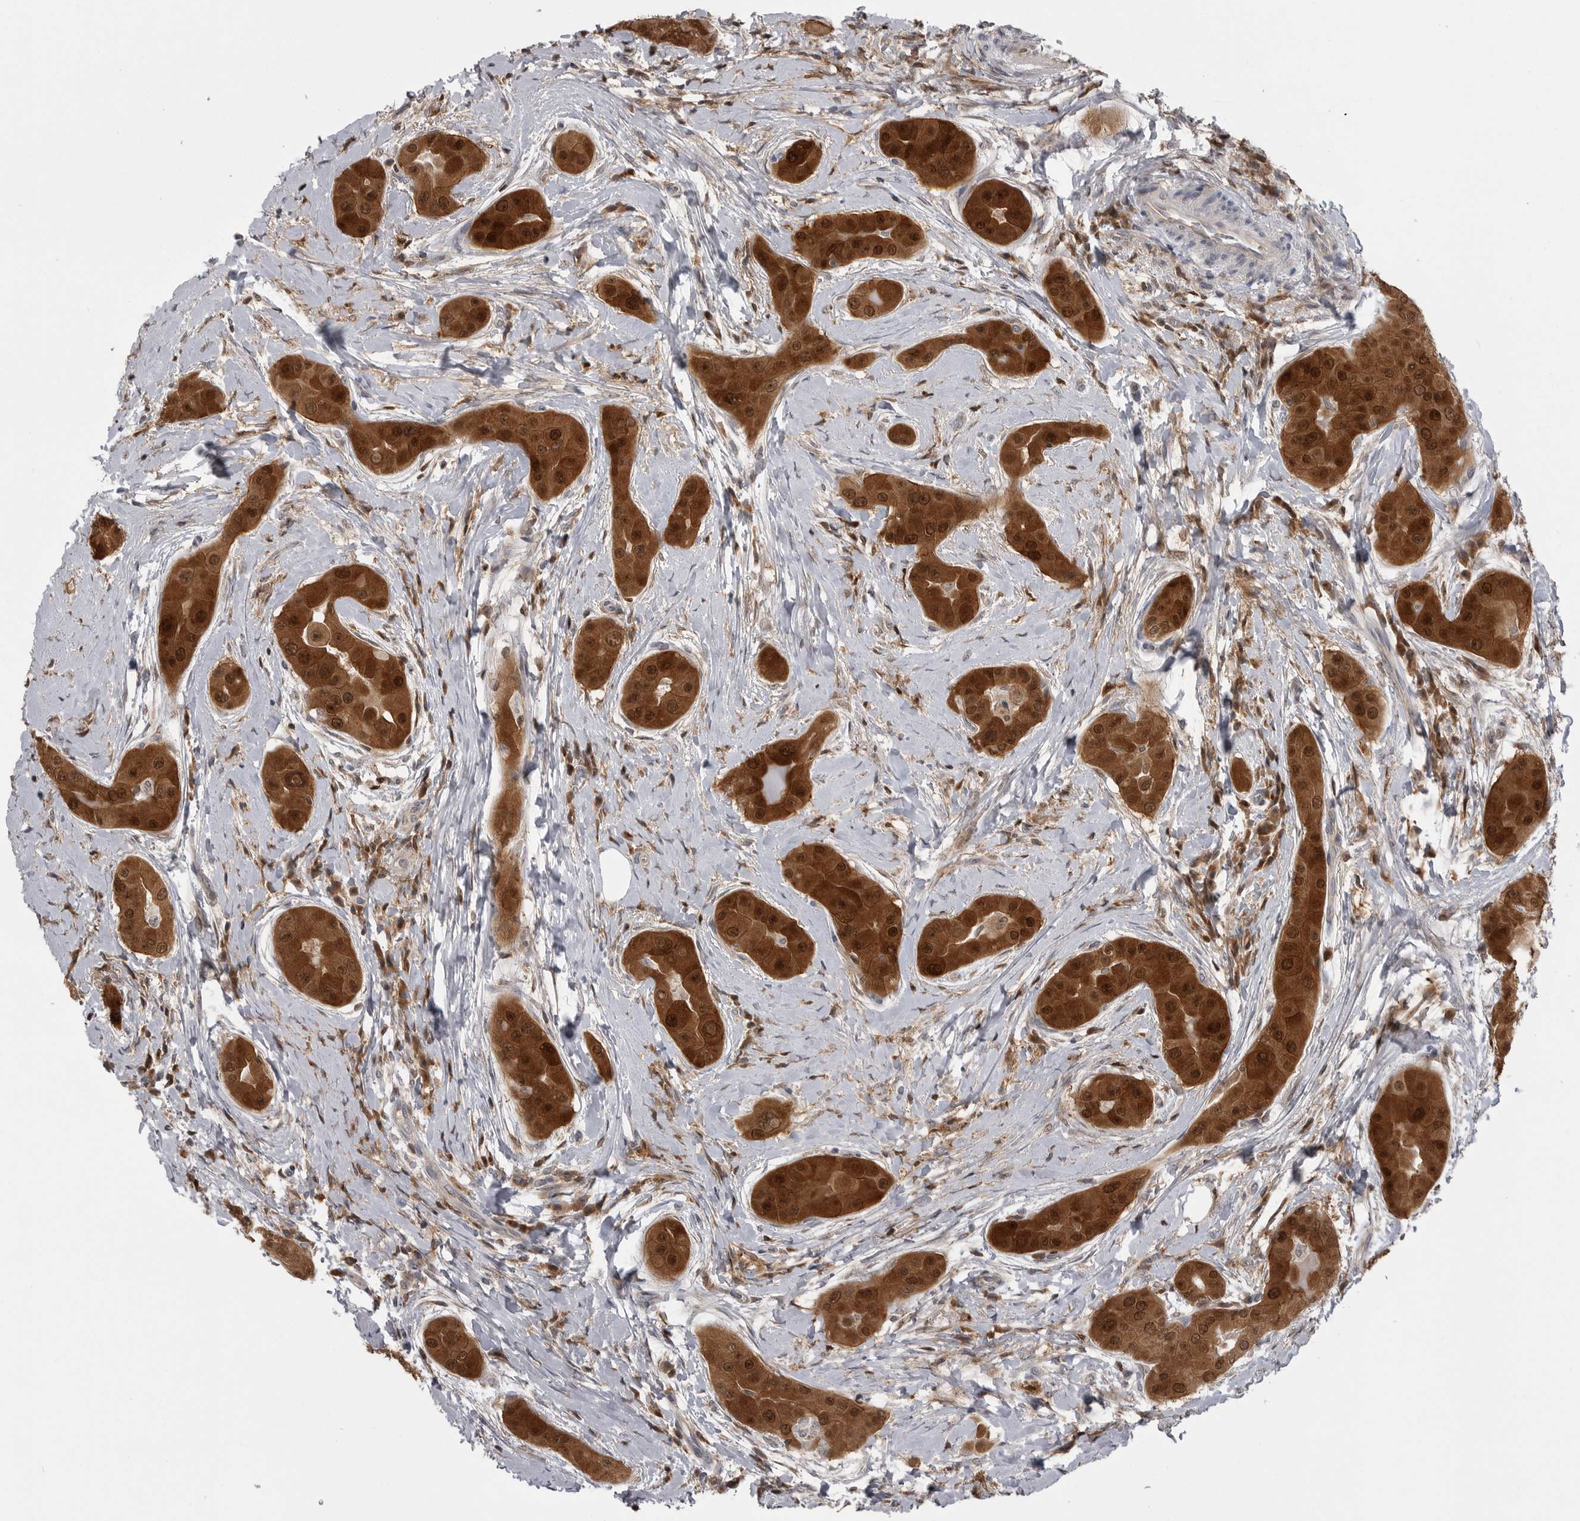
{"staining": {"intensity": "strong", "quantity": ">75%", "location": "cytoplasmic/membranous,nuclear"}, "tissue": "thyroid cancer", "cell_type": "Tumor cells", "image_type": "cancer", "snomed": [{"axis": "morphology", "description": "Papillary adenocarcinoma, NOS"}, {"axis": "topography", "description": "Thyroid gland"}], "caption": "This photomicrograph exhibits papillary adenocarcinoma (thyroid) stained with immunohistochemistry to label a protein in brown. The cytoplasmic/membranous and nuclear of tumor cells show strong positivity for the protein. Nuclei are counter-stained blue.", "gene": "MAPK13", "patient": {"sex": "male", "age": 33}}